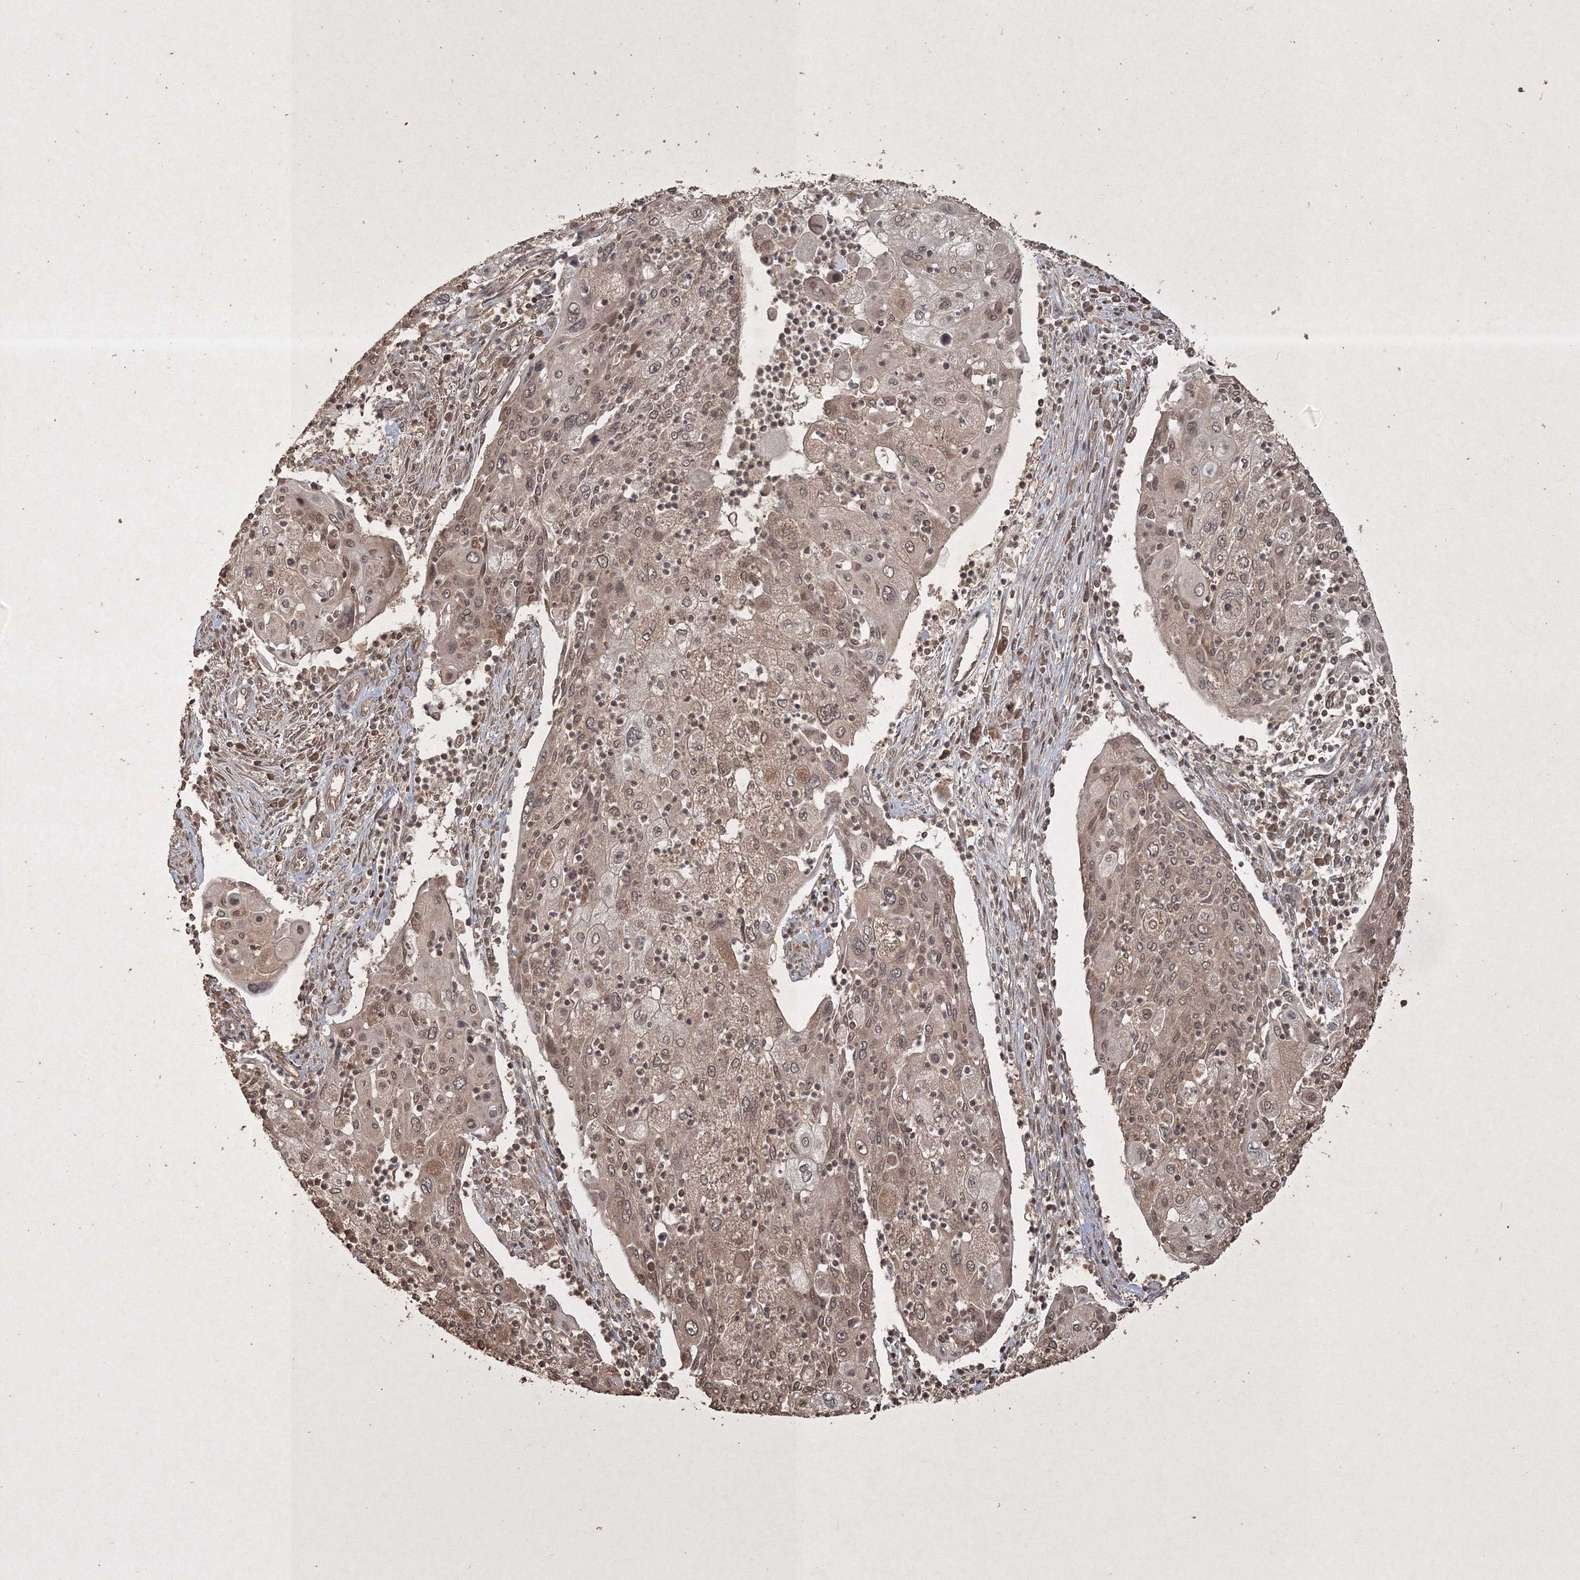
{"staining": {"intensity": "moderate", "quantity": ">75%", "location": "cytoplasmic/membranous,nuclear"}, "tissue": "cervical cancer", "cell_type": "Tumor cells", "image_type": "cancer", "snomed": [{"axis": "morphology", "description": "Squamous cell carcinoma, NOS"}, {"axis": "topography", "description": "Cervix"}], "caption": "Squamous cell carcinoma (cervical) stained for a protein displays moderate cytoplasmic/membranous and nuclear positivity in tumor cells.", "gene": "PELI3", "patient": {"sex": "female", "age": 40}}